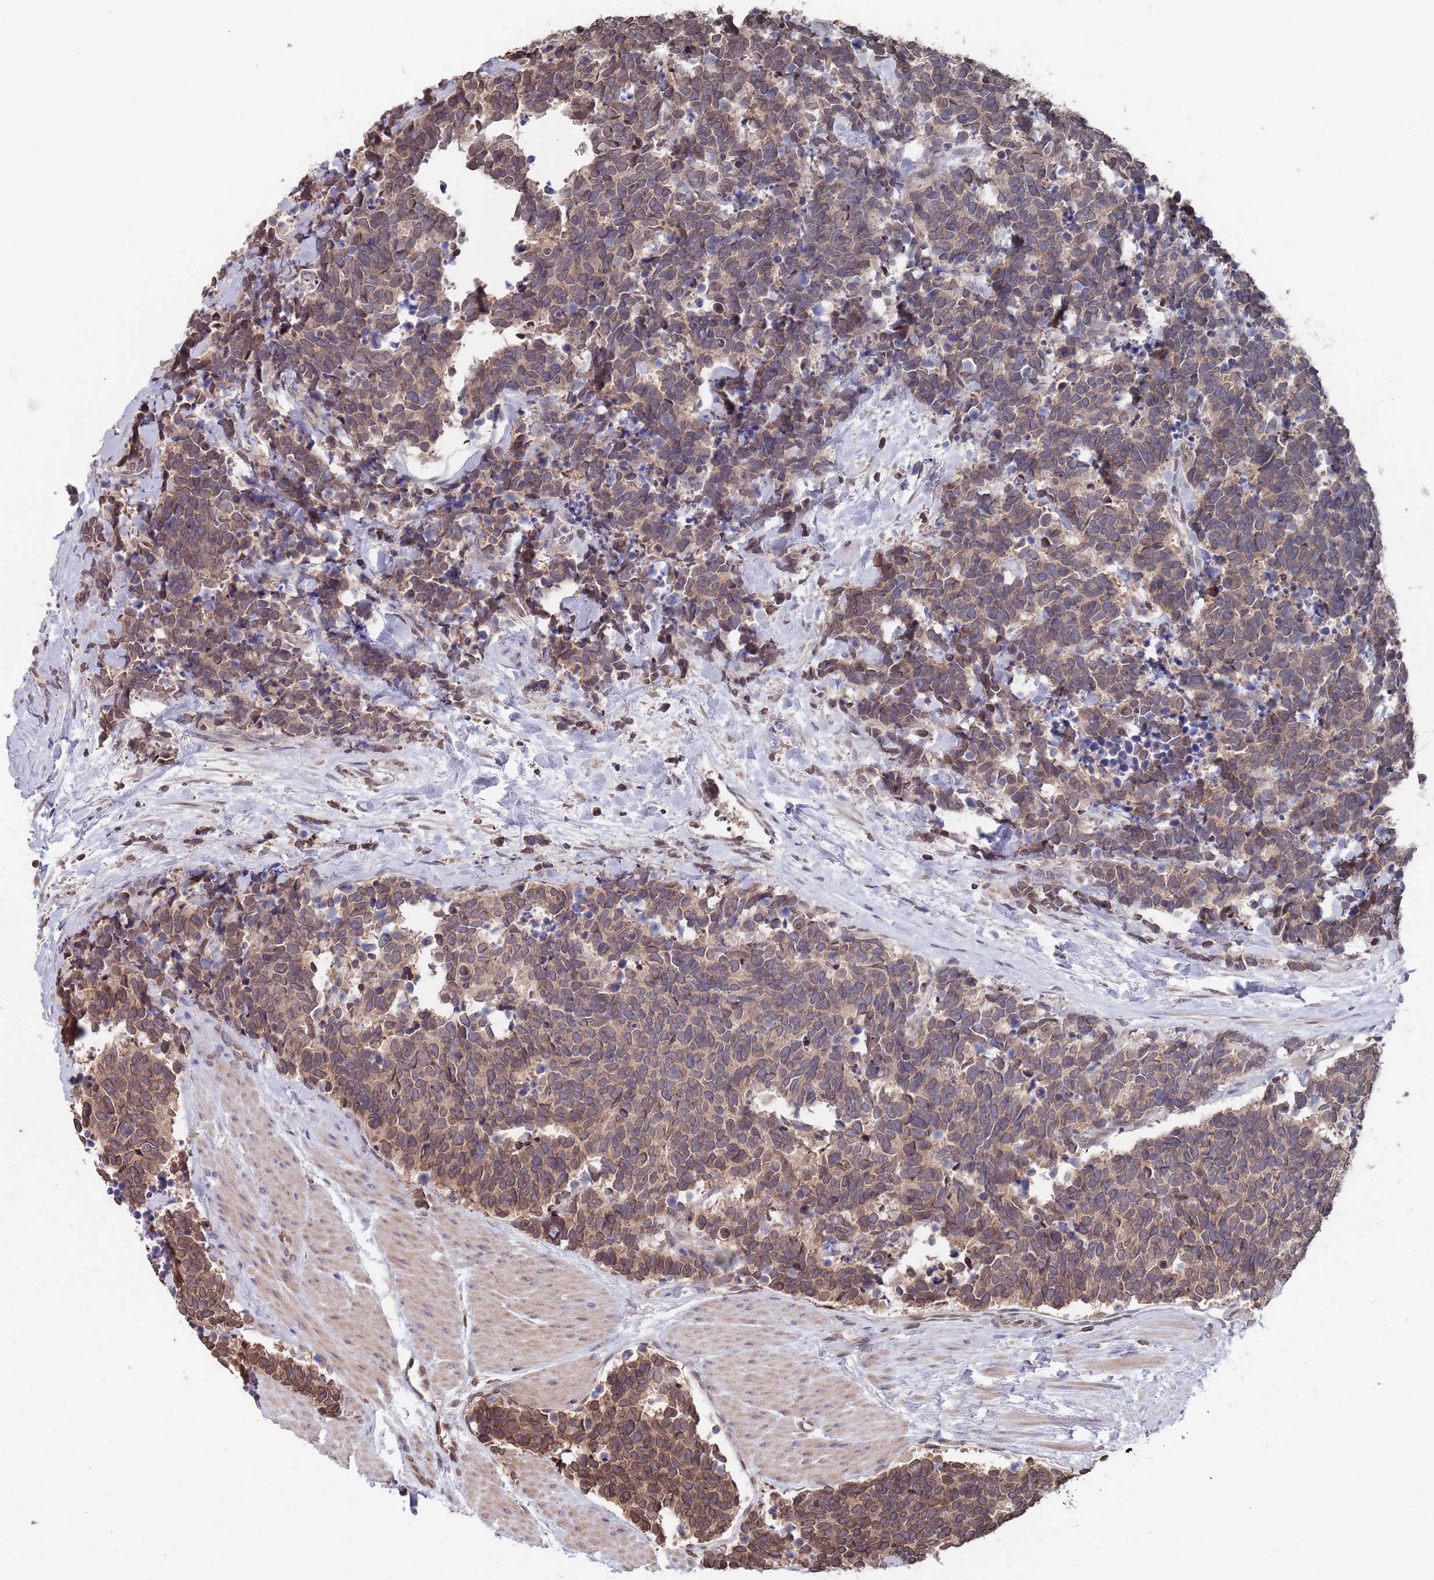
{"staining": {"intensity": "moderate", "quantity": ">75%", "location": "cytoplasmic/membranous,nuclear"}, "tissue": "carcinoid", "cell_type": "Tumor cells", "image_type": "cancer", "snomed": [{"axis": "morphology", "description": "Carcinoma, NOS"}, {"axis": "morphology", "description": "Carcinoid, malignant, NOS"}, {"axis": "topography", "description": "Prostate"}], "caption": "Human carcinoid stained for a protein (brown) displays moderate cytoplasmic/membranous and nuclear positive positivity in approximately >75% of tumor cells.", "gene": "SDHAF3", "patient": {"sex": "male", "age": 57}}